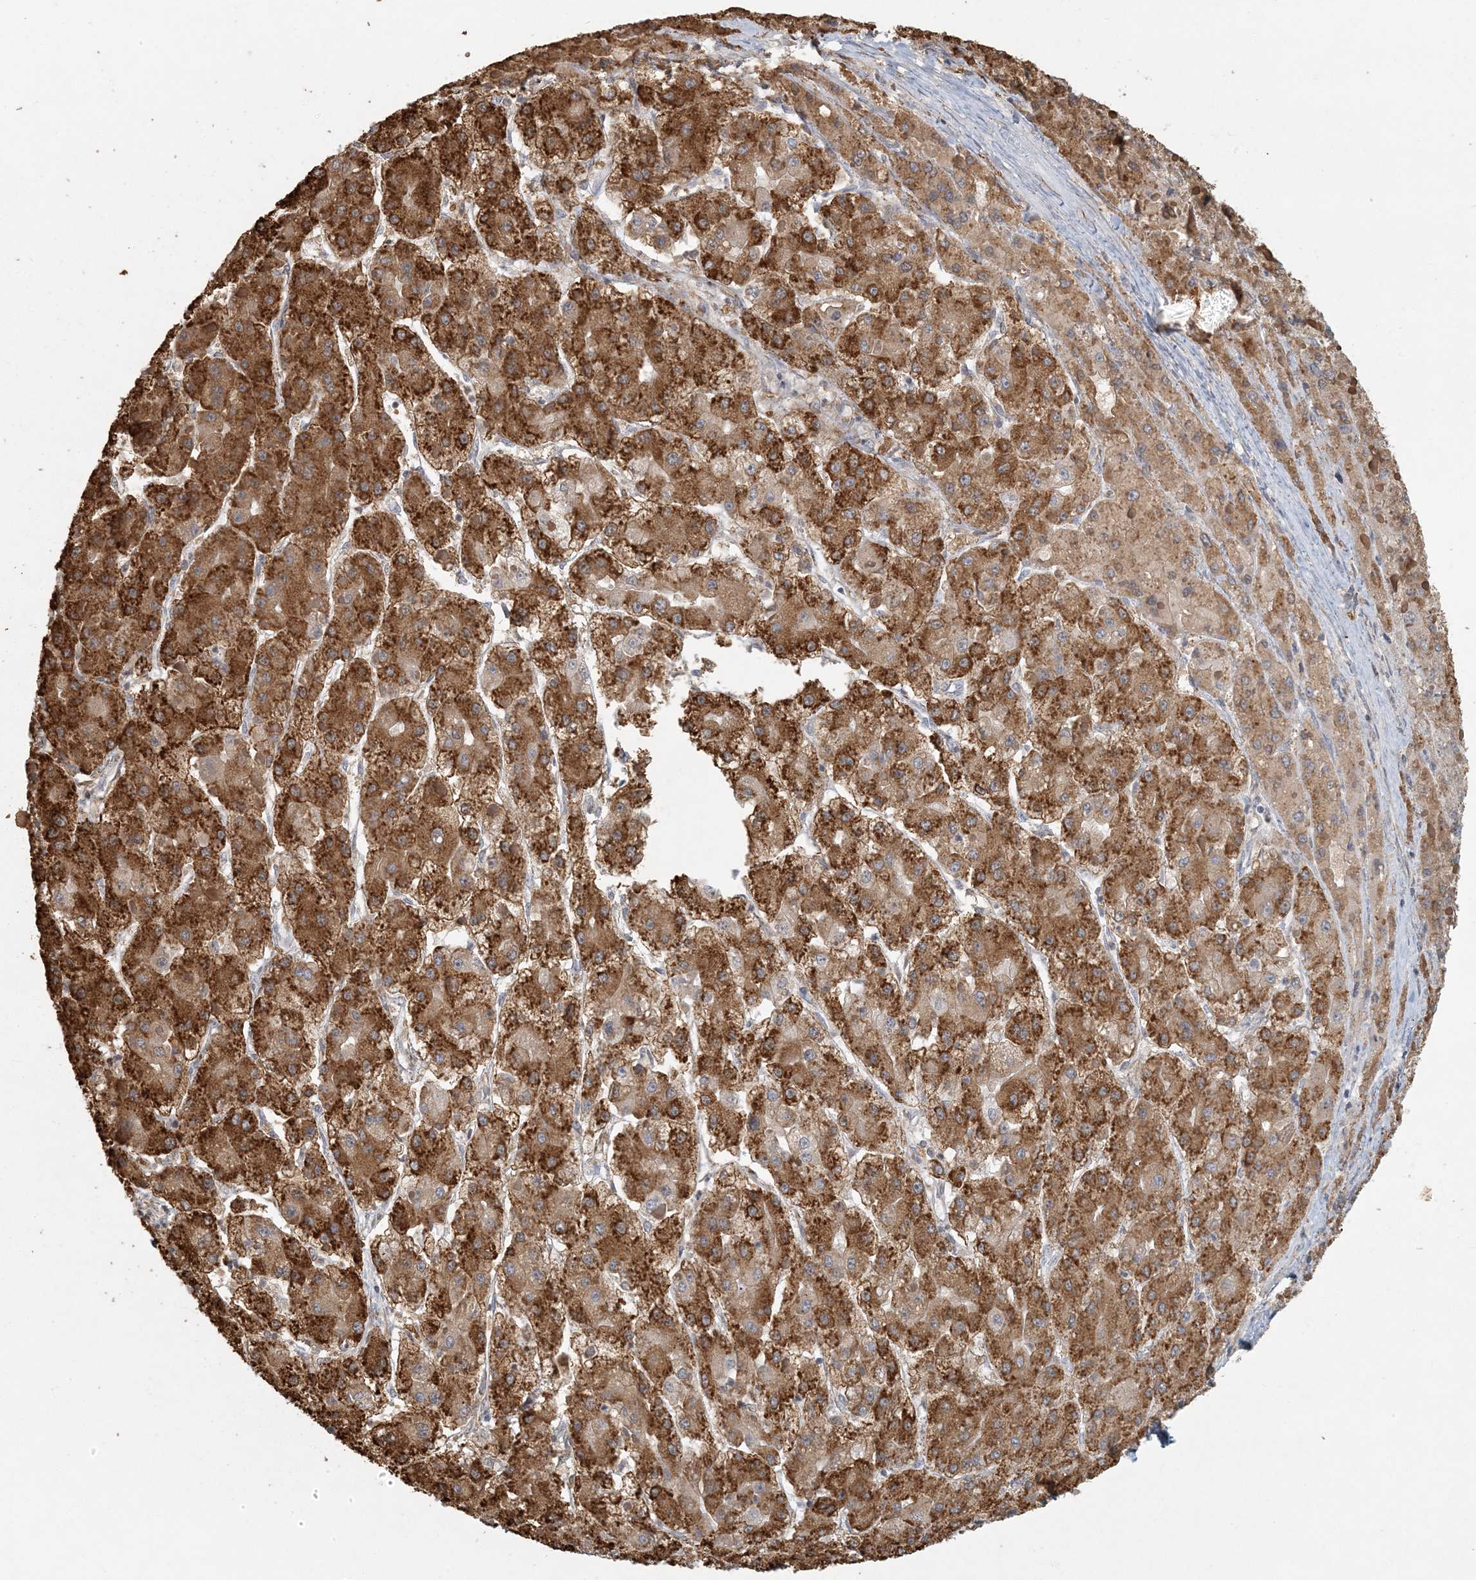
{"staining": {"intensity": "strong", "quantity": ">75%", "location": "cytoplasmic/membranous"}, "tissue": "liver cancer", "cell_type": "Tumor cells", "image_type": "cancer", "snomed": [{"axis": "morphology", "description": "Carcinoma, Hepatocellular, NOS"}, {"axis": "topography", "description": "Liver"}], "caption": "DAB immunohistochemical staining of human hepatocellular carcinoma (liver) demonstrates strong cytoplasmic/membranous protein expression in about >75% of tumor cells. (brown staining indicates protein expression, while blue staining denotes nuclei).", "gene": "AK9", "patient": {"sex": "female", "age": 73}}